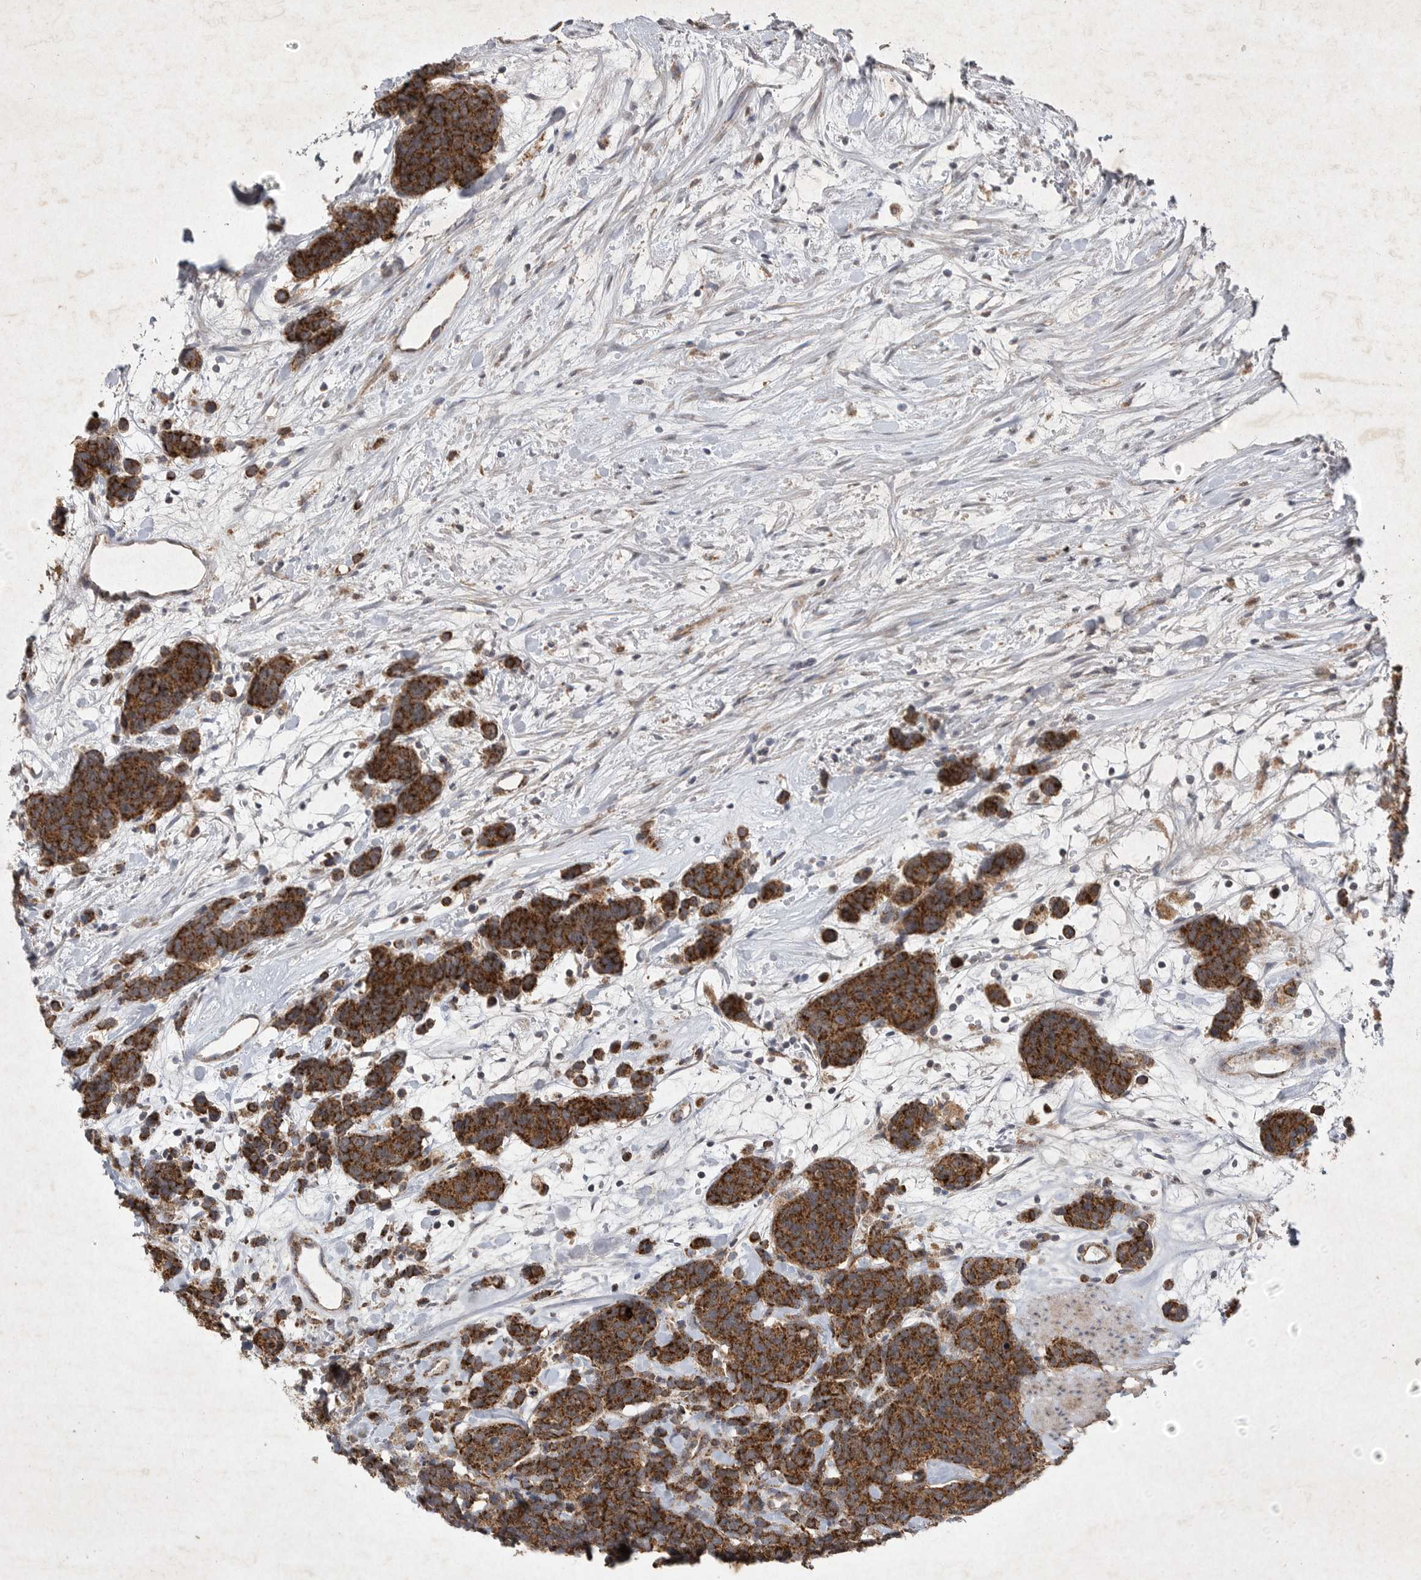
{"staining": {"intensity": "strong", "quantity": ">75%", "location": "cytoplasmic/membranous"}, "tissue": "carcinoid", "cell_type": "Tumor cells", "image_type": "cancer", "snomed": [{"axis": "morphology", "description": "Carcinoma, NOS"}, {"axis": "morphology", "description": "Carcinoid, malignant, NOS"}, {"axis": "topography", "description": "Urinary bladder"}], "caption": "There is high levels of strong cytoplasmic/membranous positivity in tumor cells of carcinoid, as demonstrated by immunohistochemical staining (brown color).", "gene": "DDR1", "patient": {"sex": "male", "age": 57}}